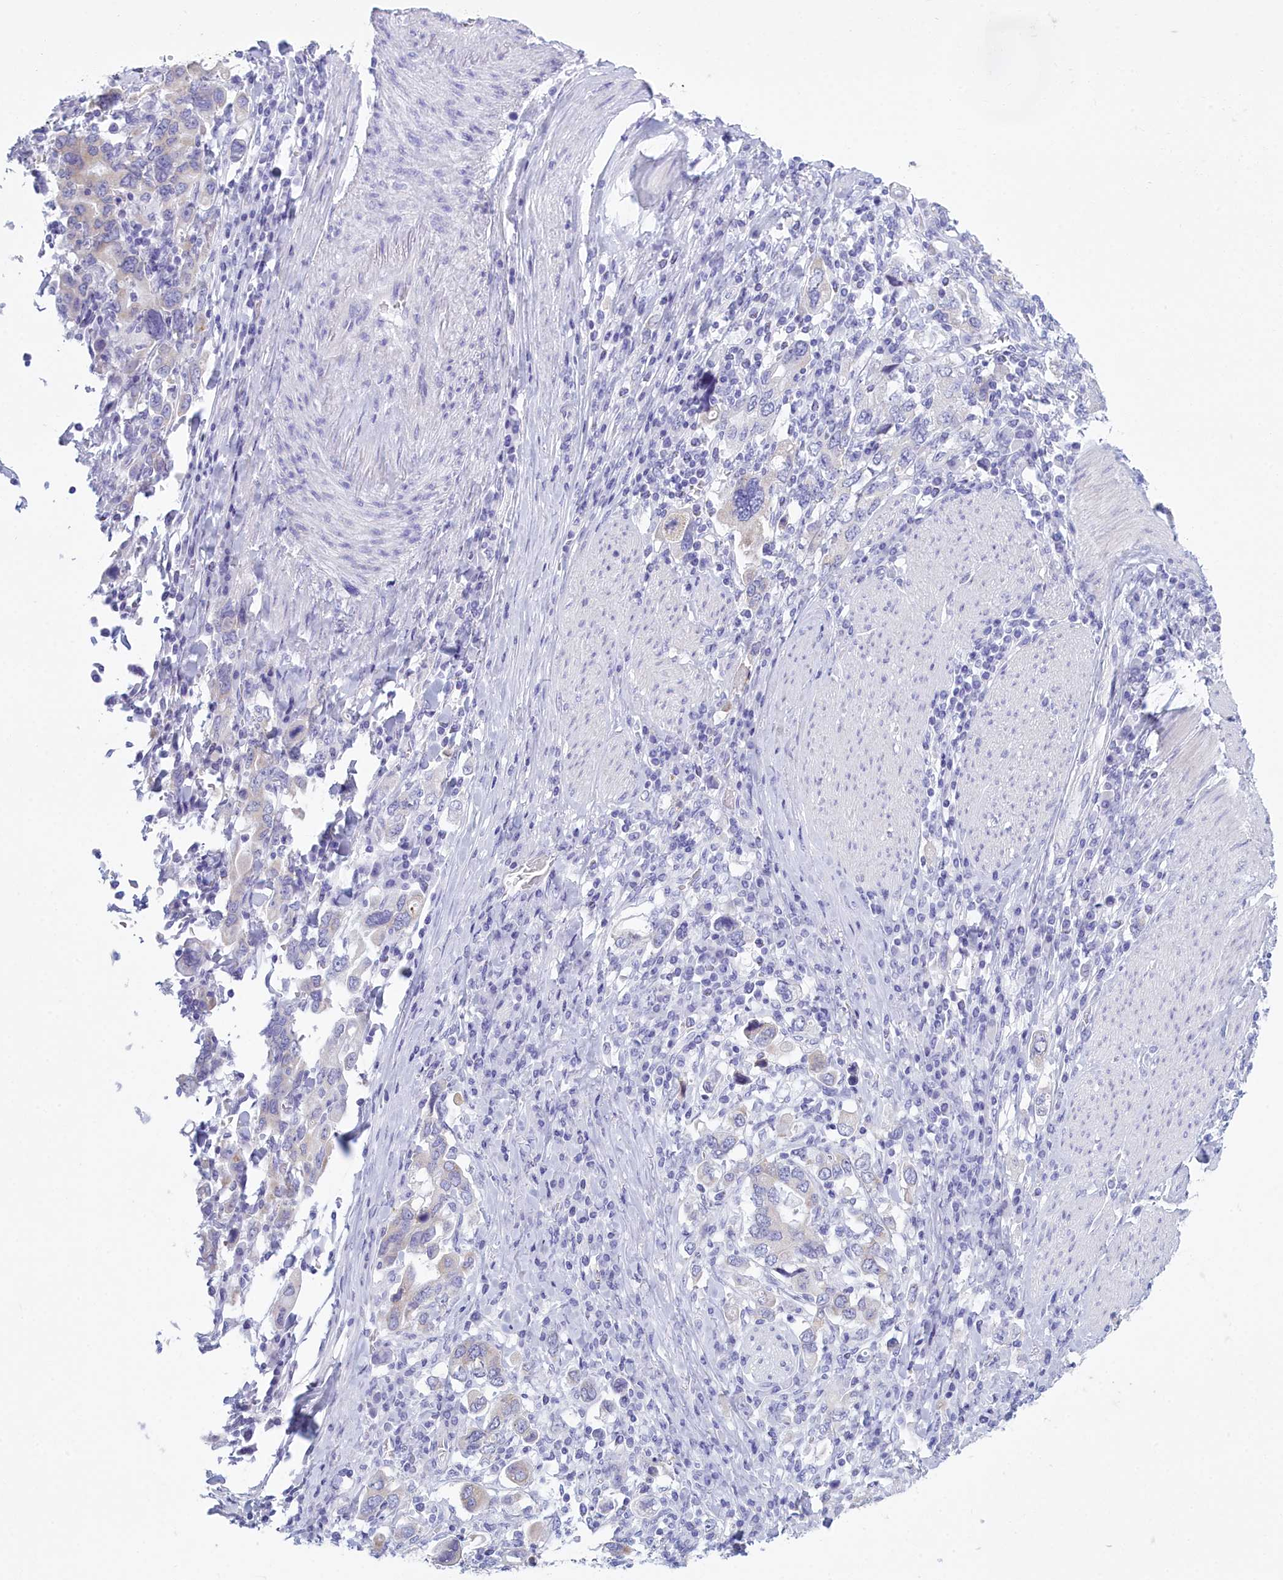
{"staining": {"intensity": "weak", "quantity": "<25%", "location": "cytoplasmic/membranous"}, "tissue": "stomach cancer", "cell_type": "Tumor cells", "image_type": "cancer", "snomed": [{"axis": "morphology", "description": "Adenocarcinoma, NOS"}, {"axis": "topography", "description": "Stomach, upper"}, {"axis": "topography", "description": "Stomach"}], "caption": "Stomach adenocarcinoma stained for a protein using immunohistochemistry demonstrates no staining tumor cells.", "gene": "TMEM97", "patient": {"sex": "male", "age": 62}}